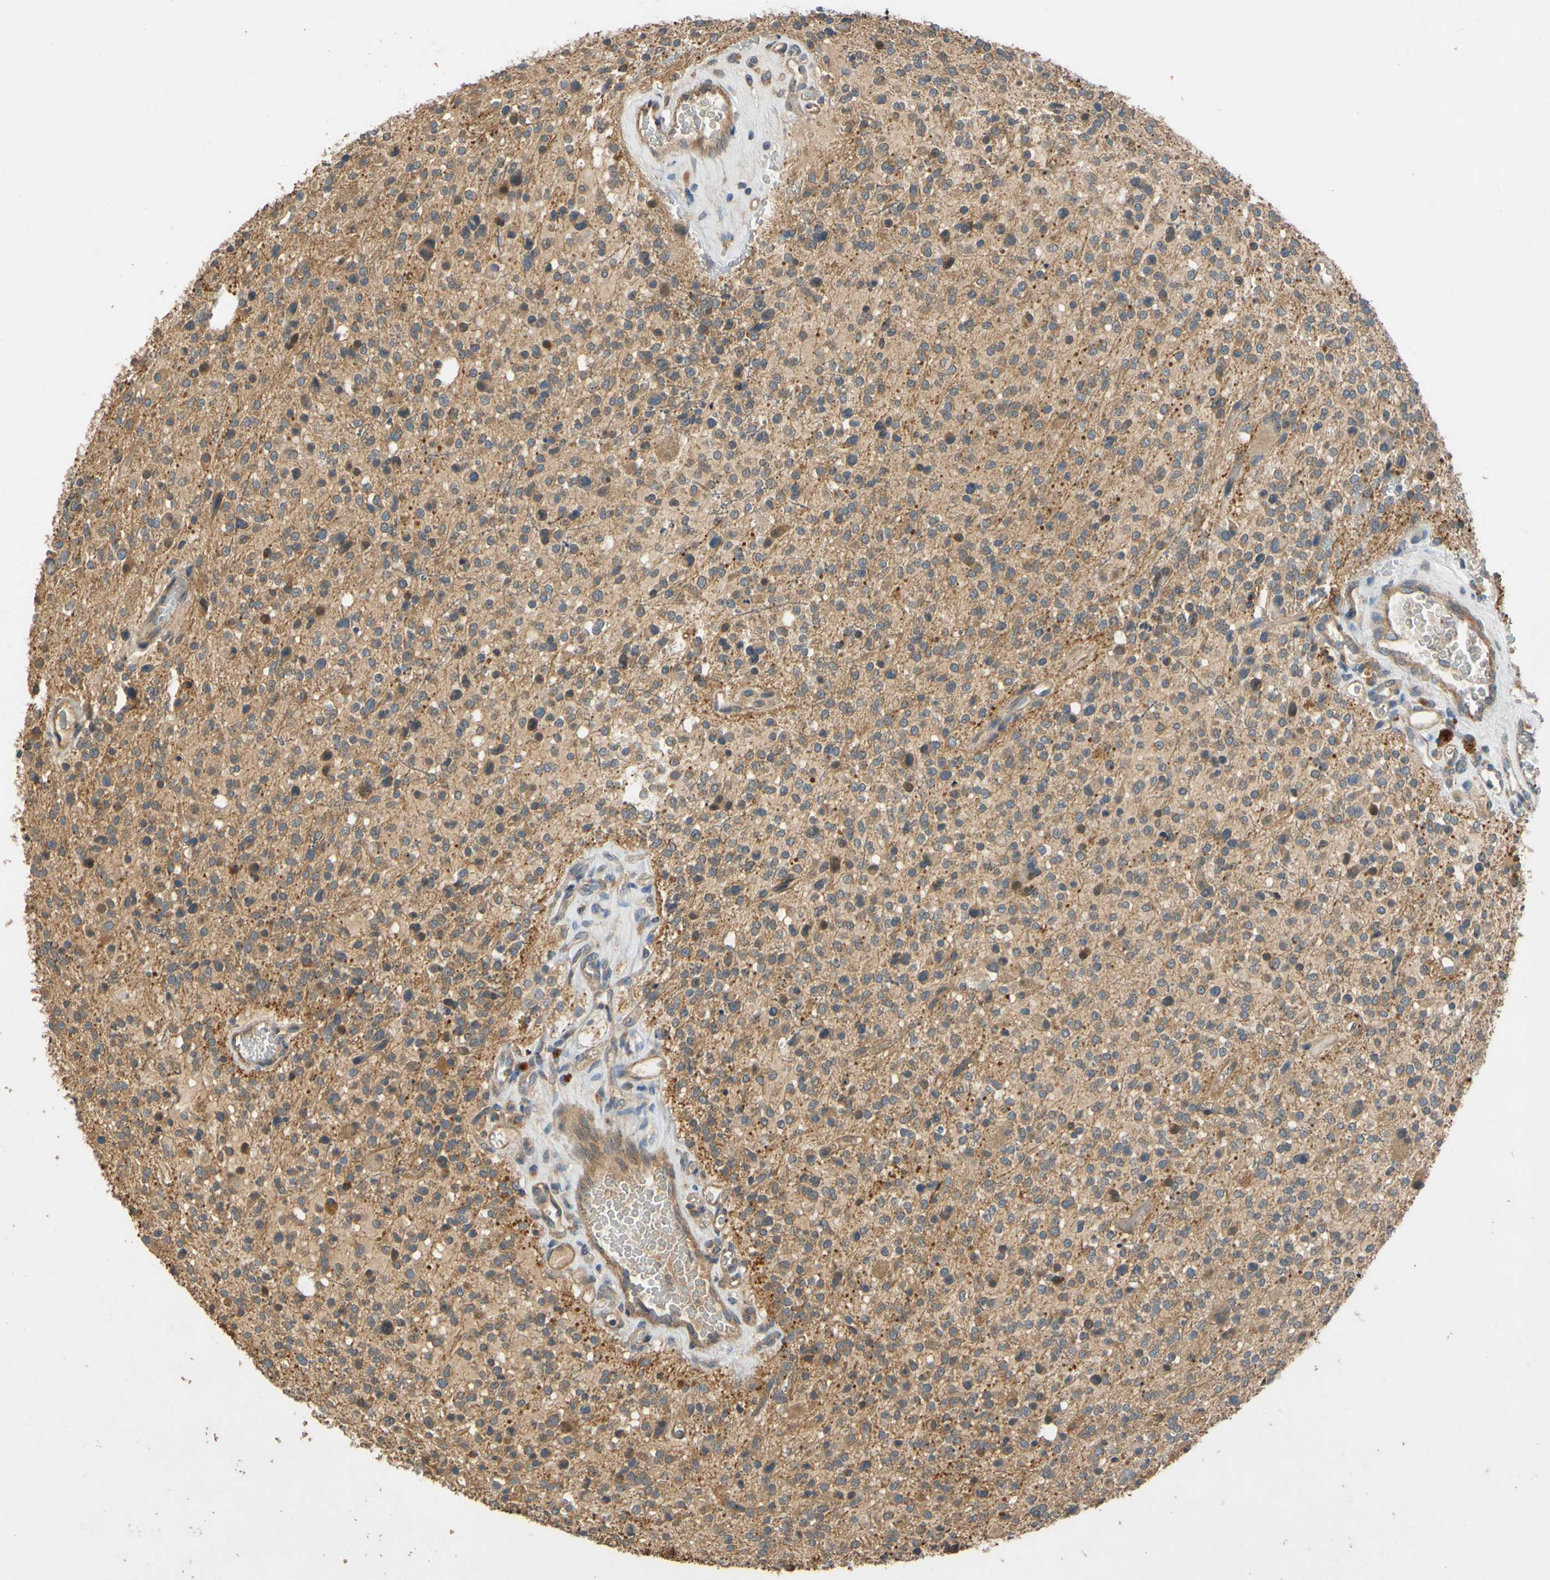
{"staining": {"intensity": "weak", "quantity": ">75%", "location": "cytoplasmic/membranous"}, "tissue": "glioma", "cell_type": "Tumor cells", "image_type": "cancer", "snomed": [{"axis": "morphology", "description": "Glioma, malignant, High grade"}, {"axis": "topography", "description": "Brain"}], "caption": "This histopathology image displays IHC staining of glioma, with low weak cytoplasmic/membranous positivity in about >75% of tumor cells.", "gene": "USP46", "patient": {"sex": "male", "age": 48}}